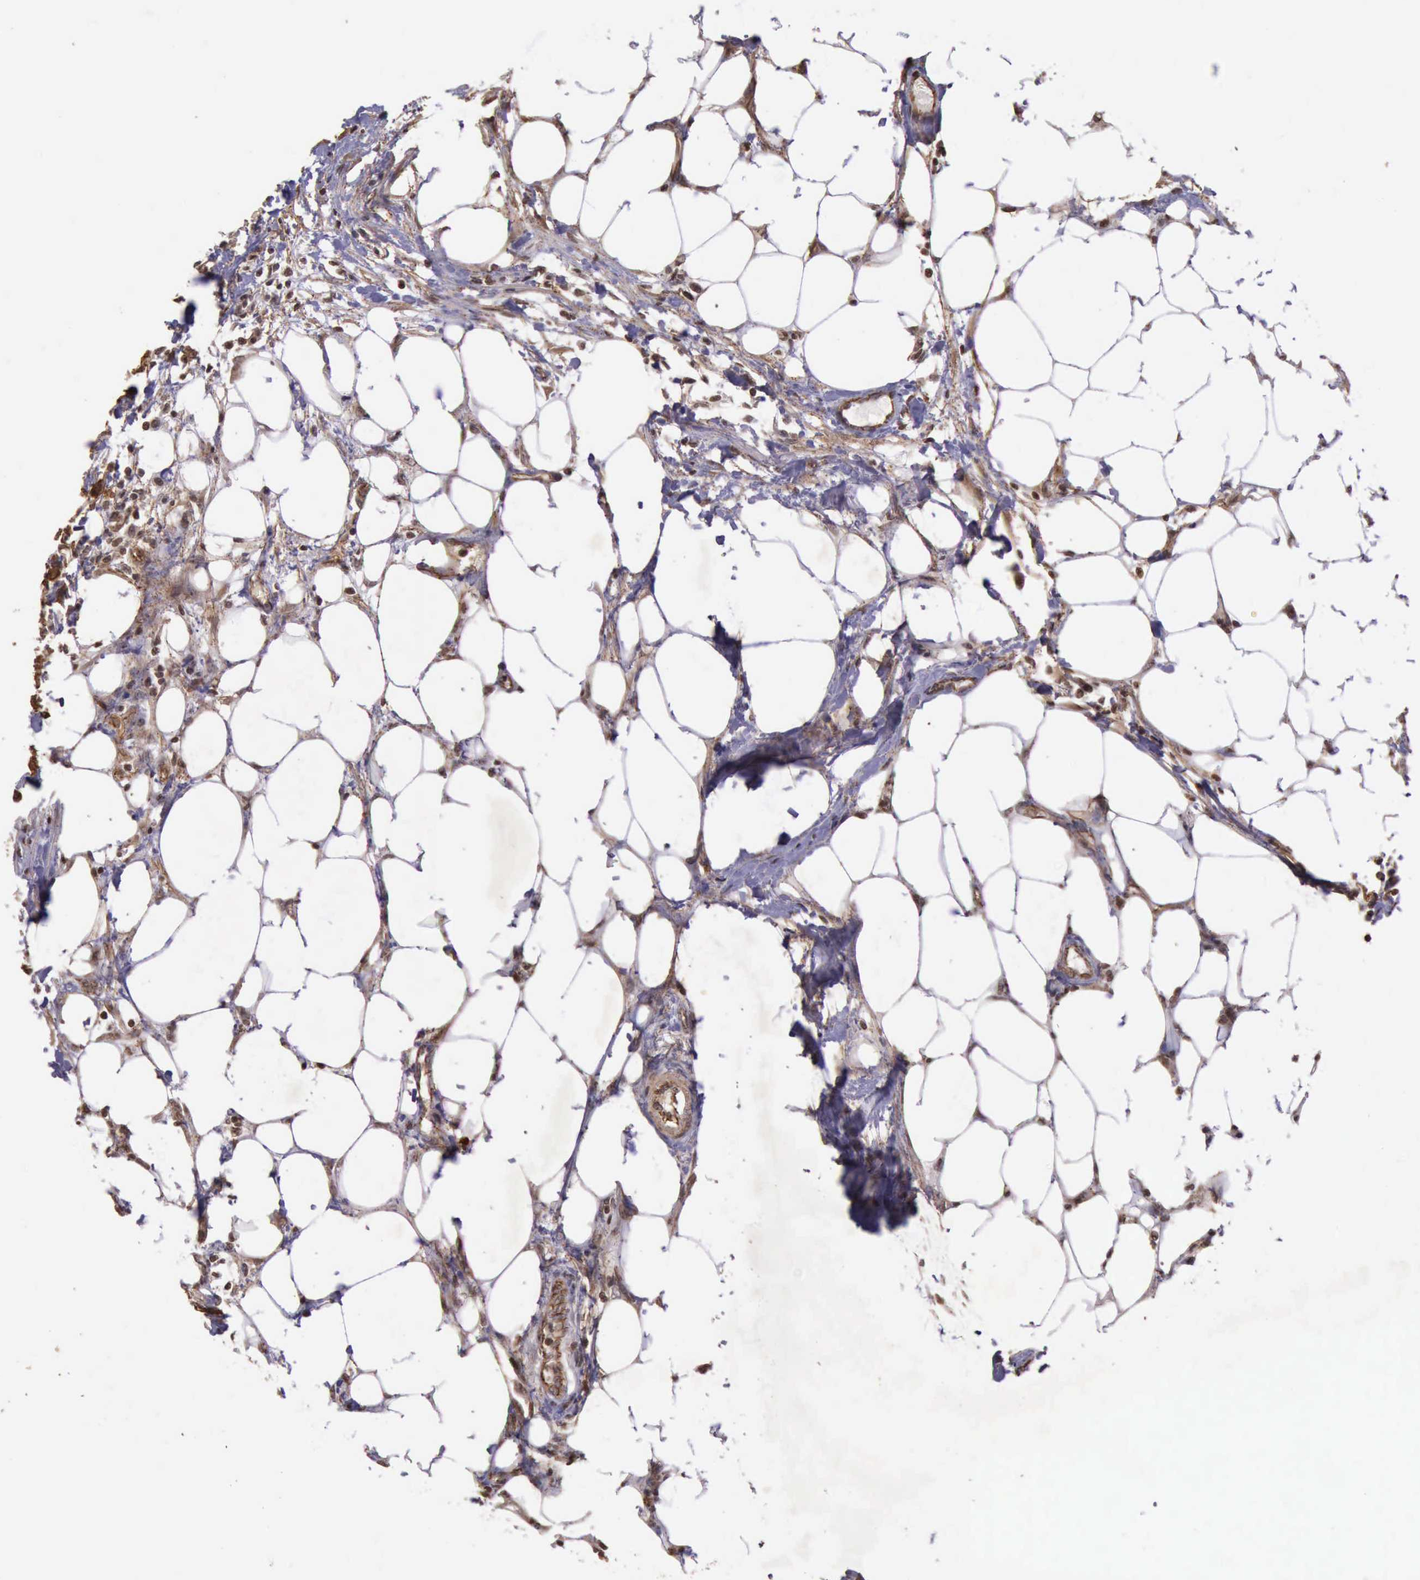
{"staining": {"intensity": "strong", "quantity": ">75%", "location": "cytoplasmic/membranous"}, "tissue": "colorectal cancer", "cell_type": "Tumor cells", "image_type": "cancer", "snomed": [{"axis": "morphology", "description": "Adenocarcinoma, NOS"}, {"axis": "topography", "description": "Colon"}], "caption": "A high amount of strong cytoplasmic/membranous staining is identified in about >75% of tumor cells in colorectal cancer tissue.", "gene": "CTNNB1", "patient": {"sex": "female", "age": 86}}